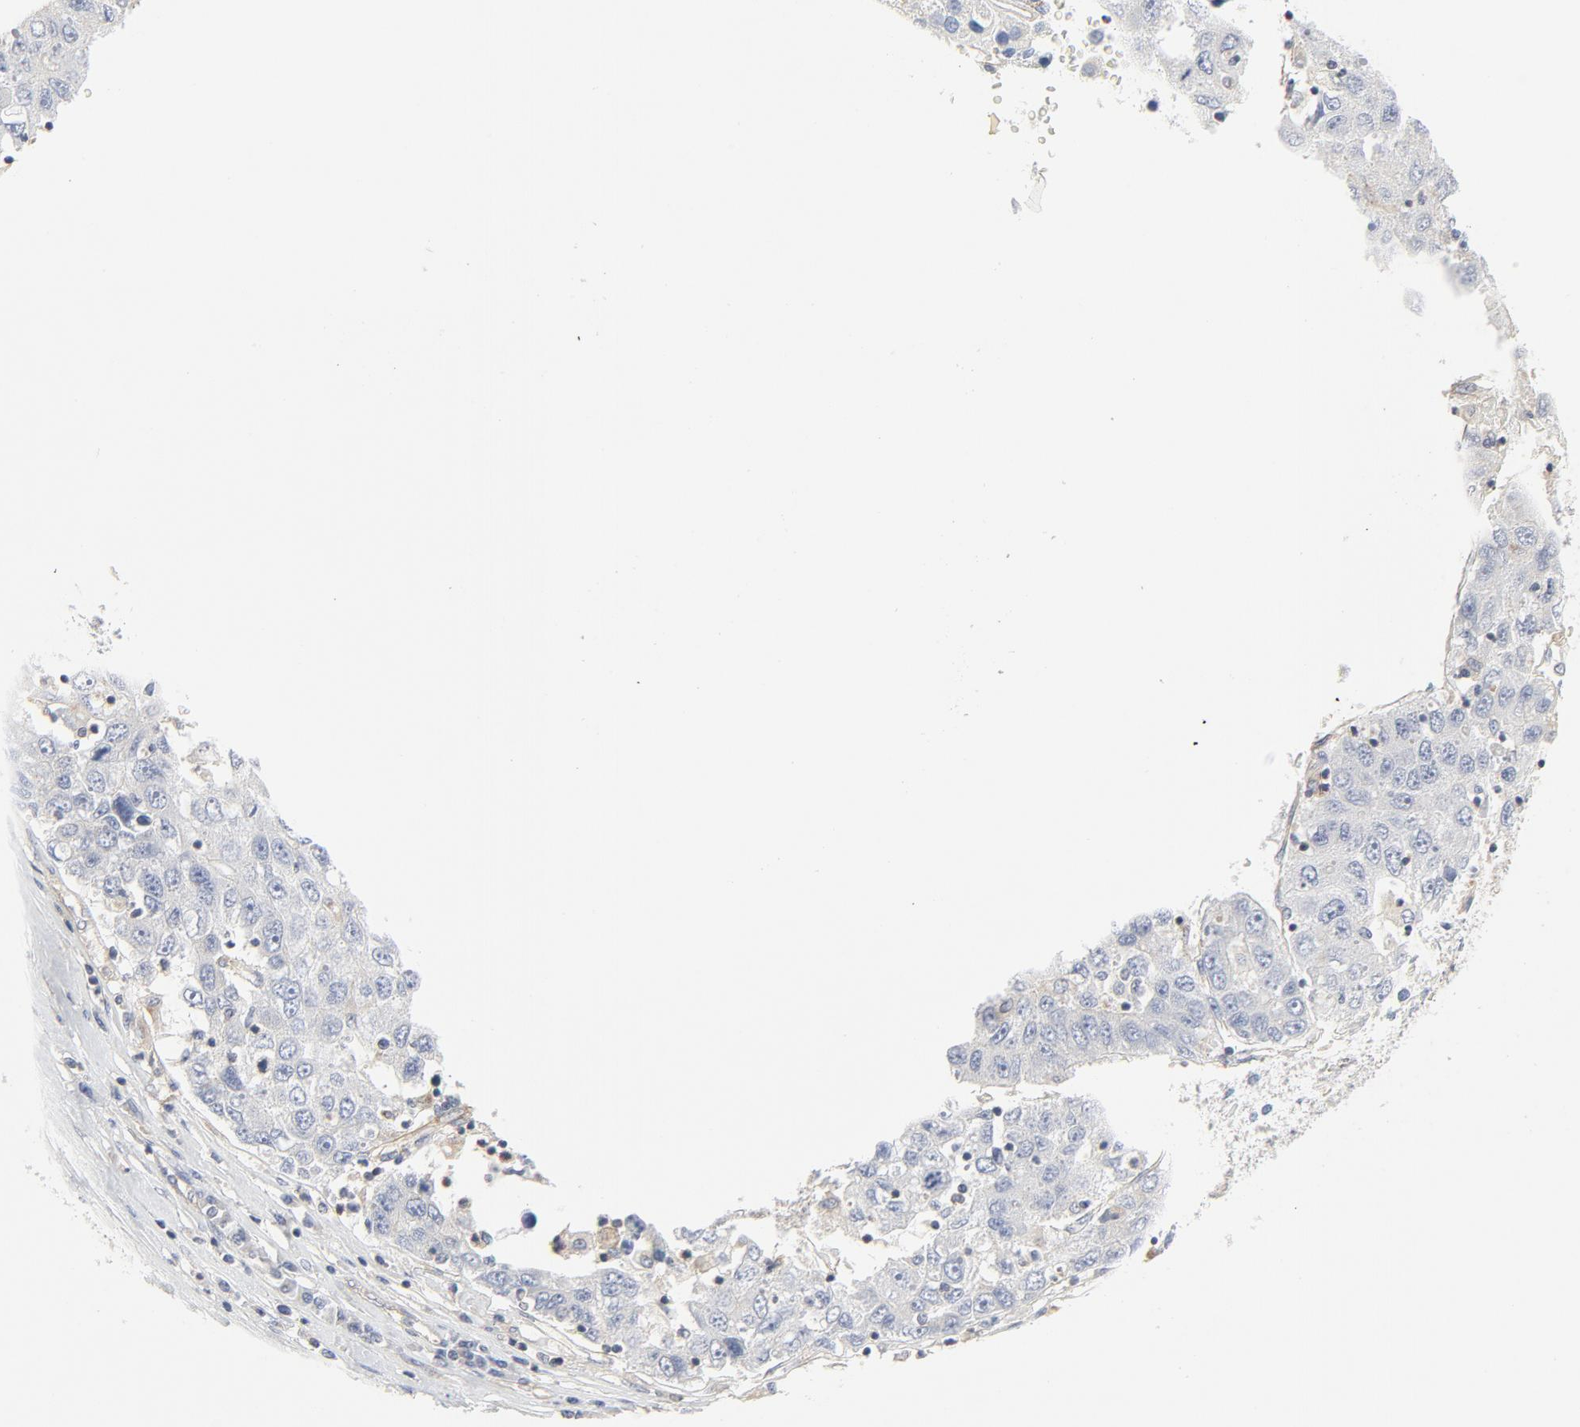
{"staining": {"intensity": "negative", "quantity": "none", "location": "none"}, "tissue": "liver cancer", "cell_type": "Tumor cells", "image_type": "cancer", "snomed": [{"axis": "morphology", "description": "Carcinoma, Hepatocellular, NOS"}, {"axis": "topography", "description": "Liver"}], "caption": "This is an IHC micrograph of human liver cancer. There is no positivity in tumor cells.", "gene": "RABEP1", "patient": {"sex": "male", "age": 49}}